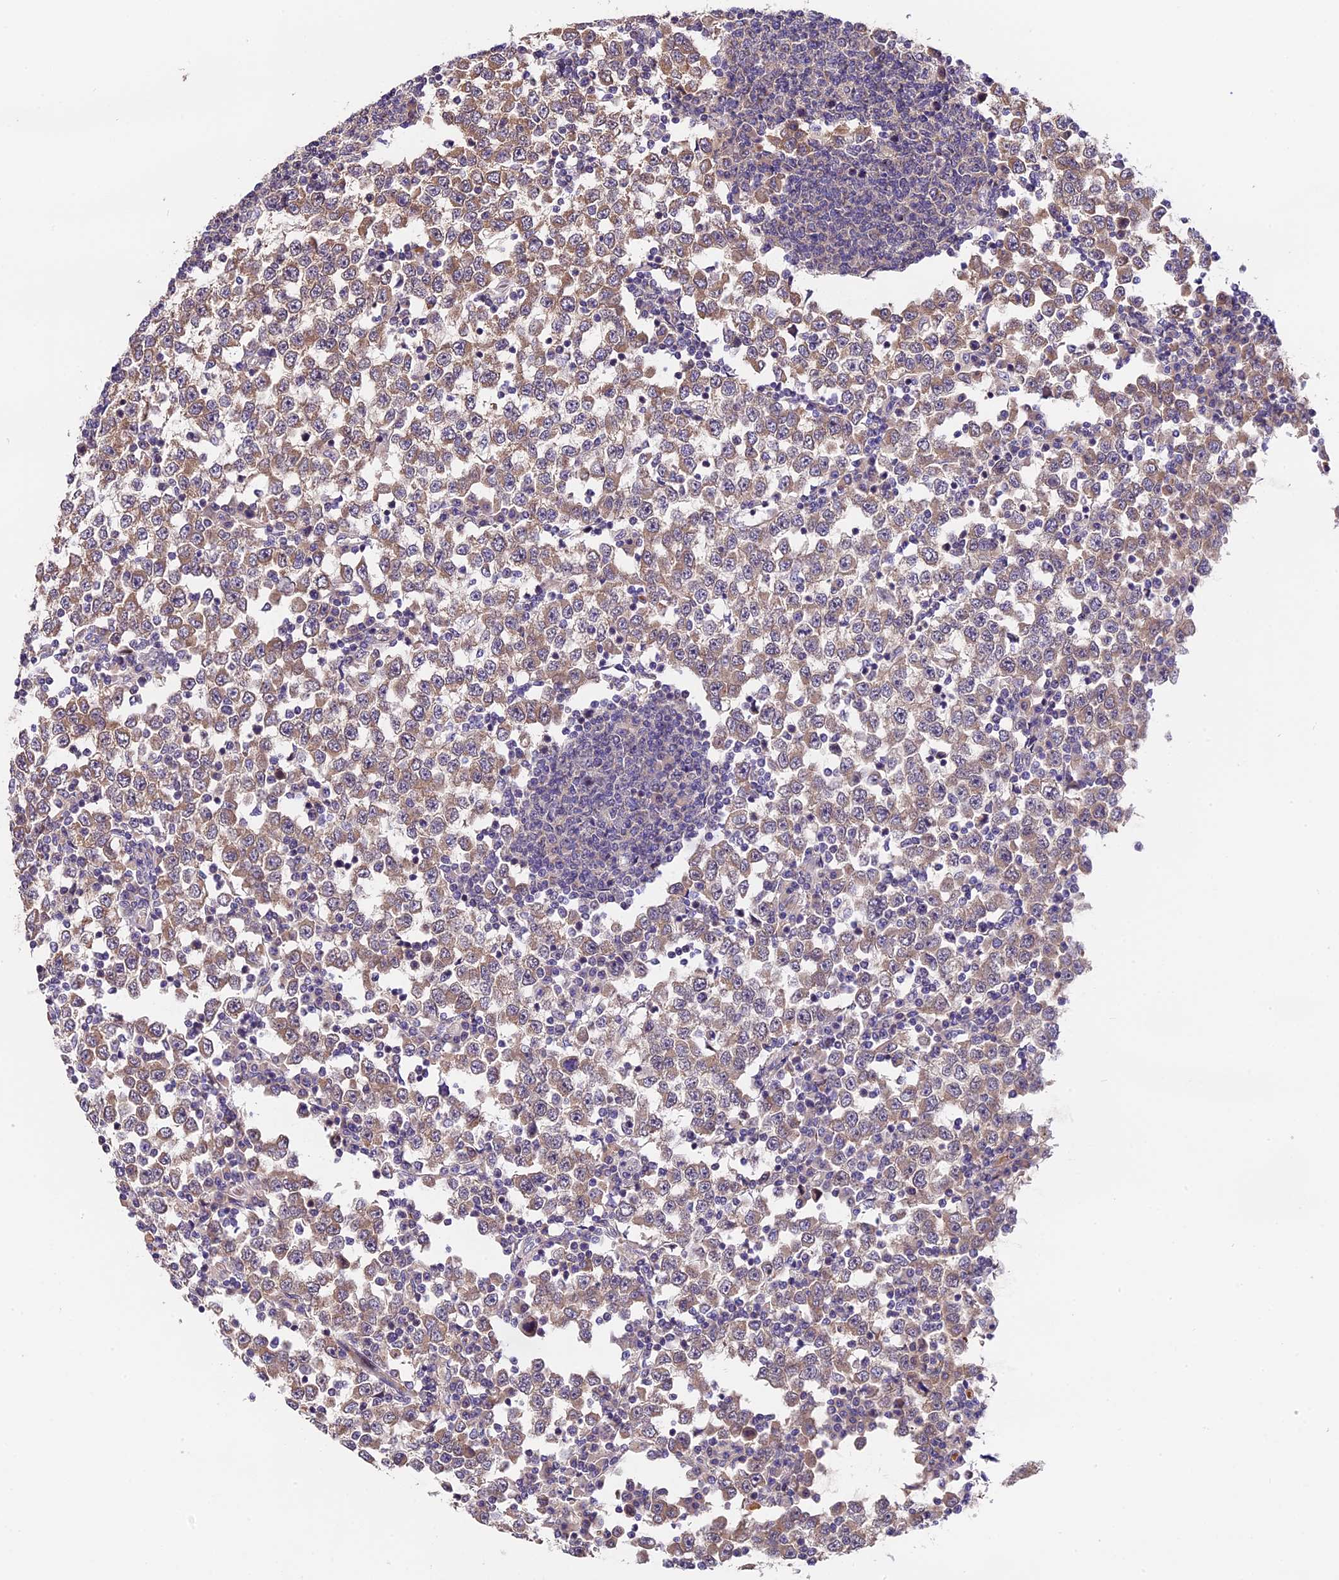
{"staining": {"intensity": "moderate", "quantity": ">75%", "location": "cytoplasmic/membranous"}, "tissue": "testis cancer", "cell_type": "Tumor cells", "image_type": "cancer", "snomed": [{"axis": "morphology", "description": "Seminoma, NOS"}, {"axis": "topography", "description": "Testis"}], "caption": "Testis cancer stained with DAB (3,3'-diaminobenzidine) immunohistochemistry demonstrates medium levels of moderate cytoplasmic/membranous staining in about >75% of tumor cells. (Brightfield microscopy of DAB IHC at high magnification).", "gene": "TRMT1", "patient": {"sex": "male", "age": 65}}